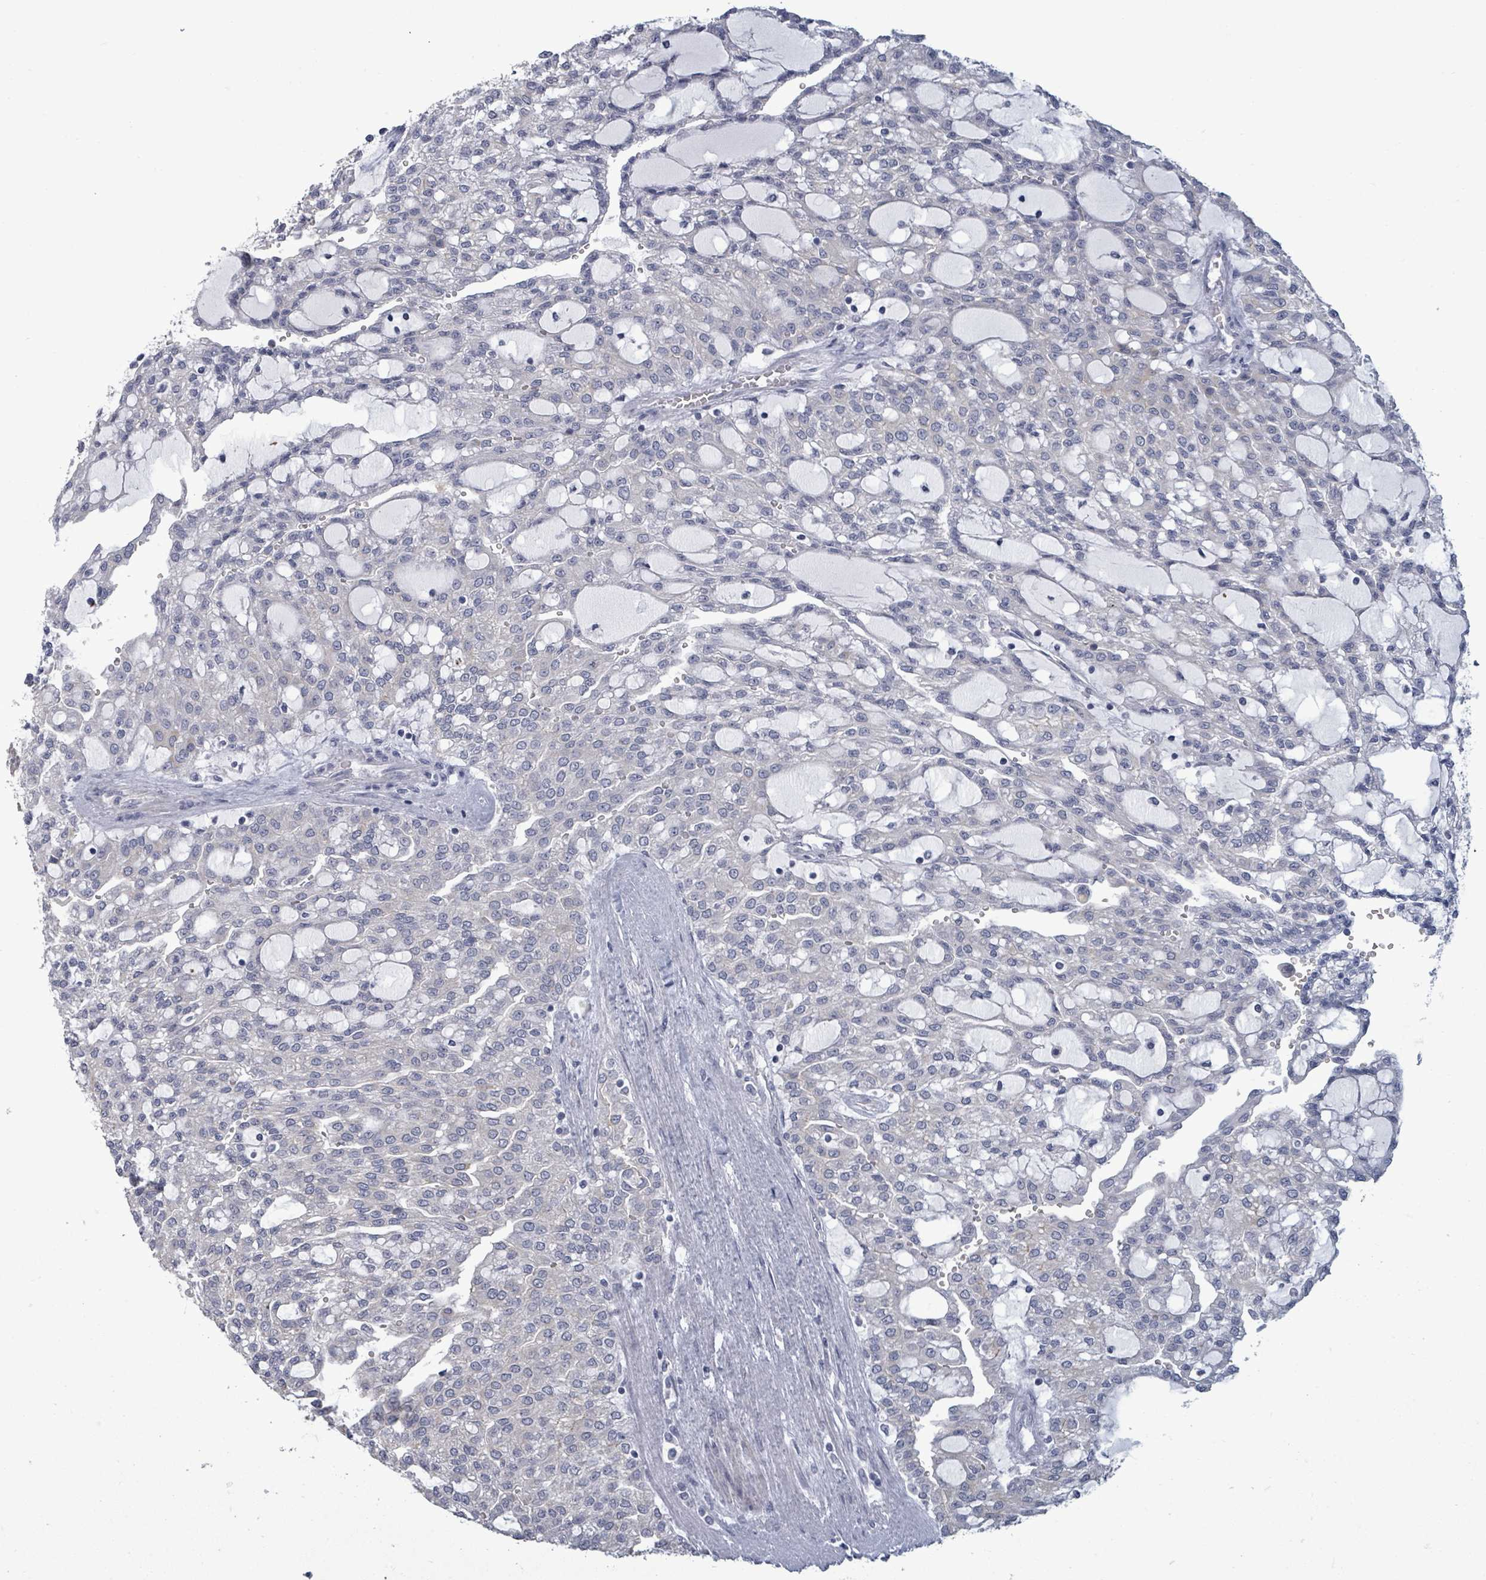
{"staining": {"intensity": "negative", "quantity": "none", "location": "none"}, "tissue": "renal cancer", "cell_type": "Tumor cells", "image_type": "cancer", "snomed": [{"axis": "morphology", "description": "Adenocarcinoma, NOS"}, {"axis": "topography", "description": "Kidney"}], "caption": "Immunohistochemistry histopathology image of neoplastic tissue: human renal adenocarcinoma stained with DAB shows no significant protein expression in tumor cells.", "gene": "ASB12", "patient": {"sex": "male", "age": 63}}